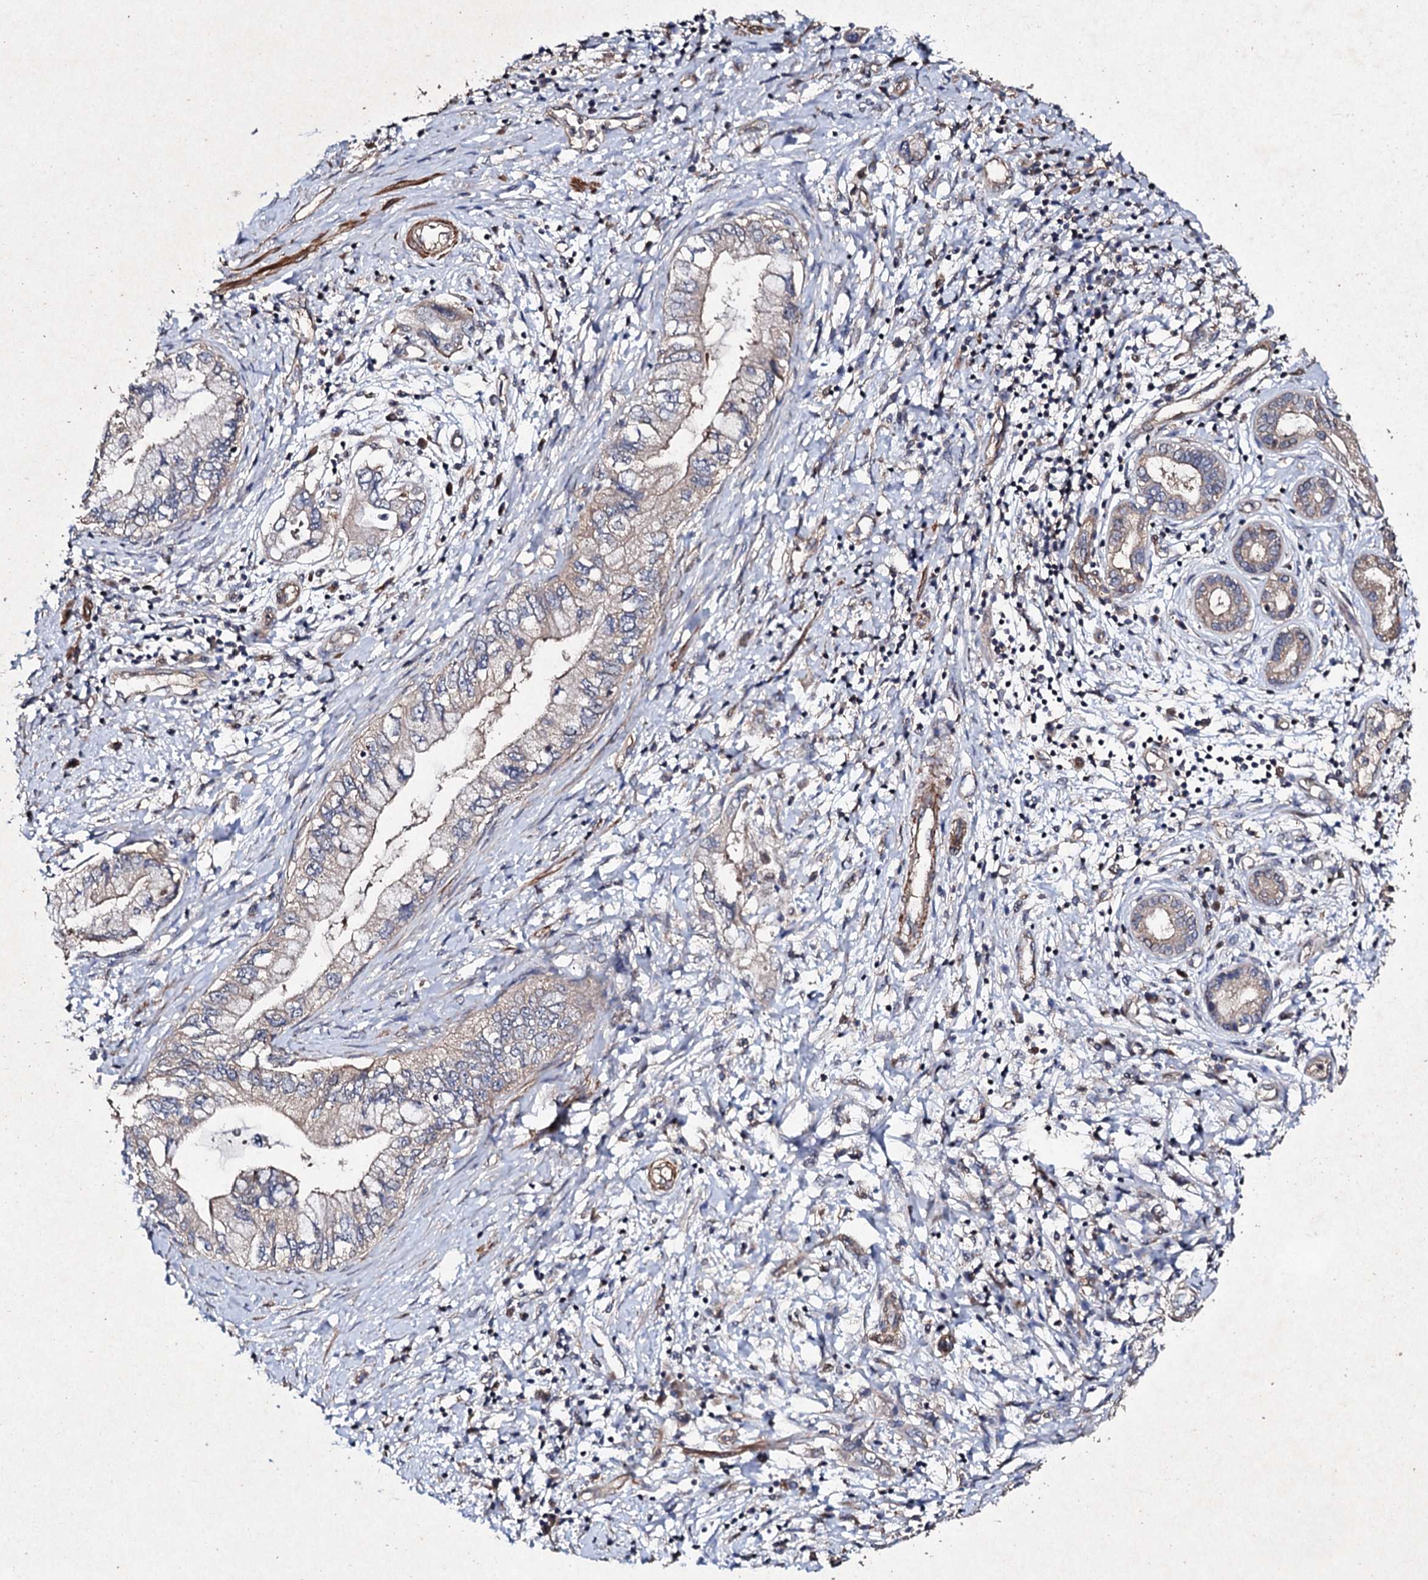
{"staining": {"intensity": "weak", "quantity": "<25%", "location": "cytoplasmic/membranous"}, "tissue": "pancreatic cancer", "cell_type": "Tumor cells", "image_type": "cancer", "snomed": [{"axis": "morphology", "description": "Adenocarcinoma, NOS"}, {"axis": "topography", "description": "Pancreas"}], "caption": "A micrograph of pancreatic adenocarcinoma stained for a protein displays no brown staining in tumor cells.", "gene": "MOCOS", "patient": {"sex": "female", "age": 73}}